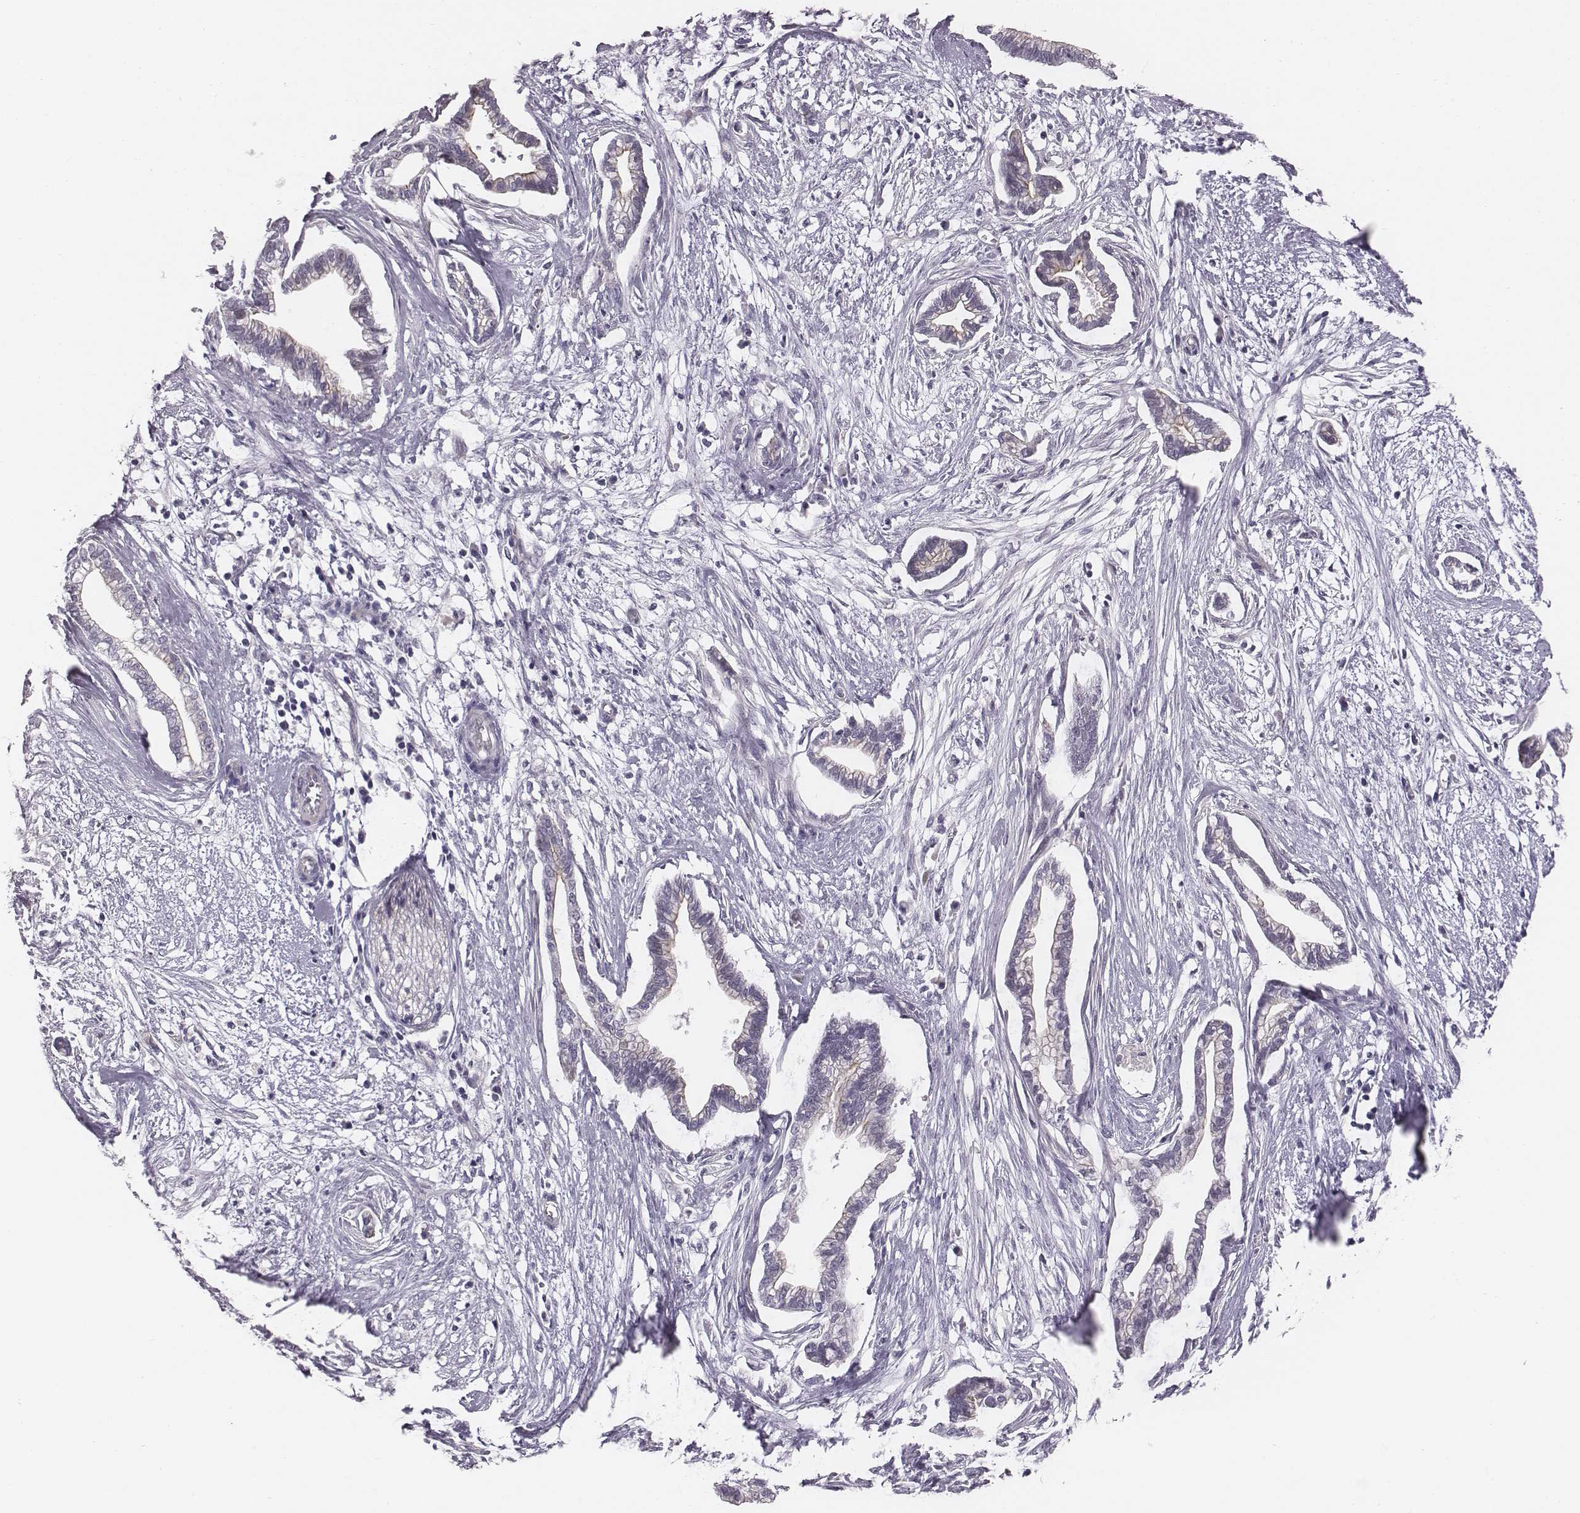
{"staining": {"intensity": "negative", "quantity": "none", "location": "none"}, "tissue": "cervical cancer", "cell_type": "Tumor cells", "image_type": "cancer", "snomed": [{"axis": "morphology", "description": "Adenocarcinoma, NOS"}, {"axis": "topography", "description": "Cervix"}], "caption": "Cervical adenocarcinoma was stained to show a protein in brown. There is no significant expression in tumor cells. The staining was performed using DAB to visualize the protein expression in brown, while the nuclei were stained in blue with hematoxylin (Magnification: 20x).", "gene": "CACNG4", "patient": {"sex": "female", "age": 62}}